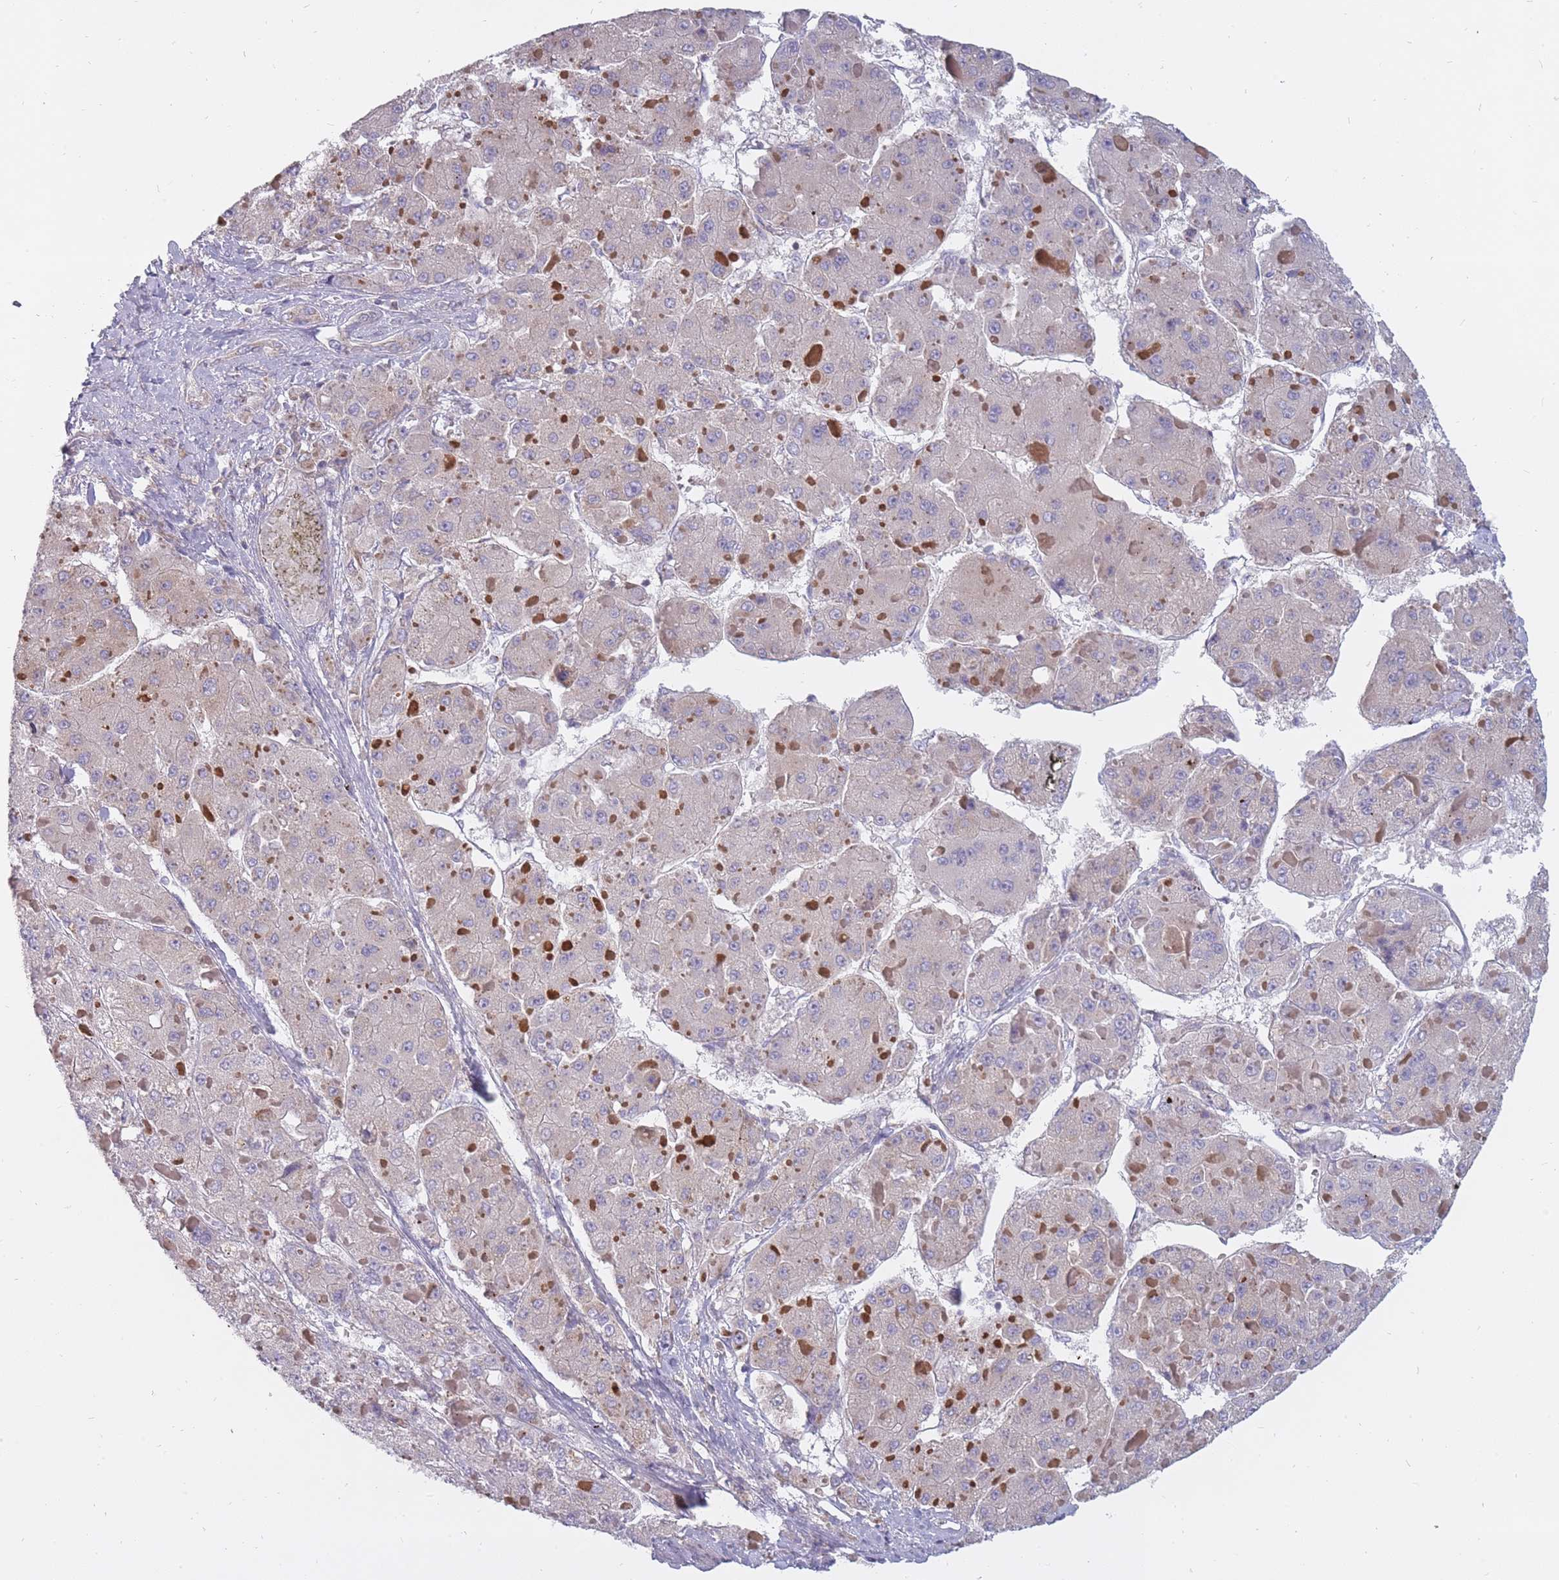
{"staining": {"intensity": "negative", "quantity": "none", "location": "none"}, "tissue": "liver cancer", "cell_type": "Tumor cells", "image_type": "cancer", "snomed": [{"axis": "morphology", "description": "Carcinoma, Hepatocellular, NOS"}, {"axis": "topography", "description": "Liver"}], "caption": "Immunohistochemistry photomicrograph of neoplastic tissue: human liver cancer (hepatocellular carcinoma) stained with DAB displays no significant protein expression in tumor cells.", "gene": "ALKBH4", "patient": {"sex": "female", "age": 73}}